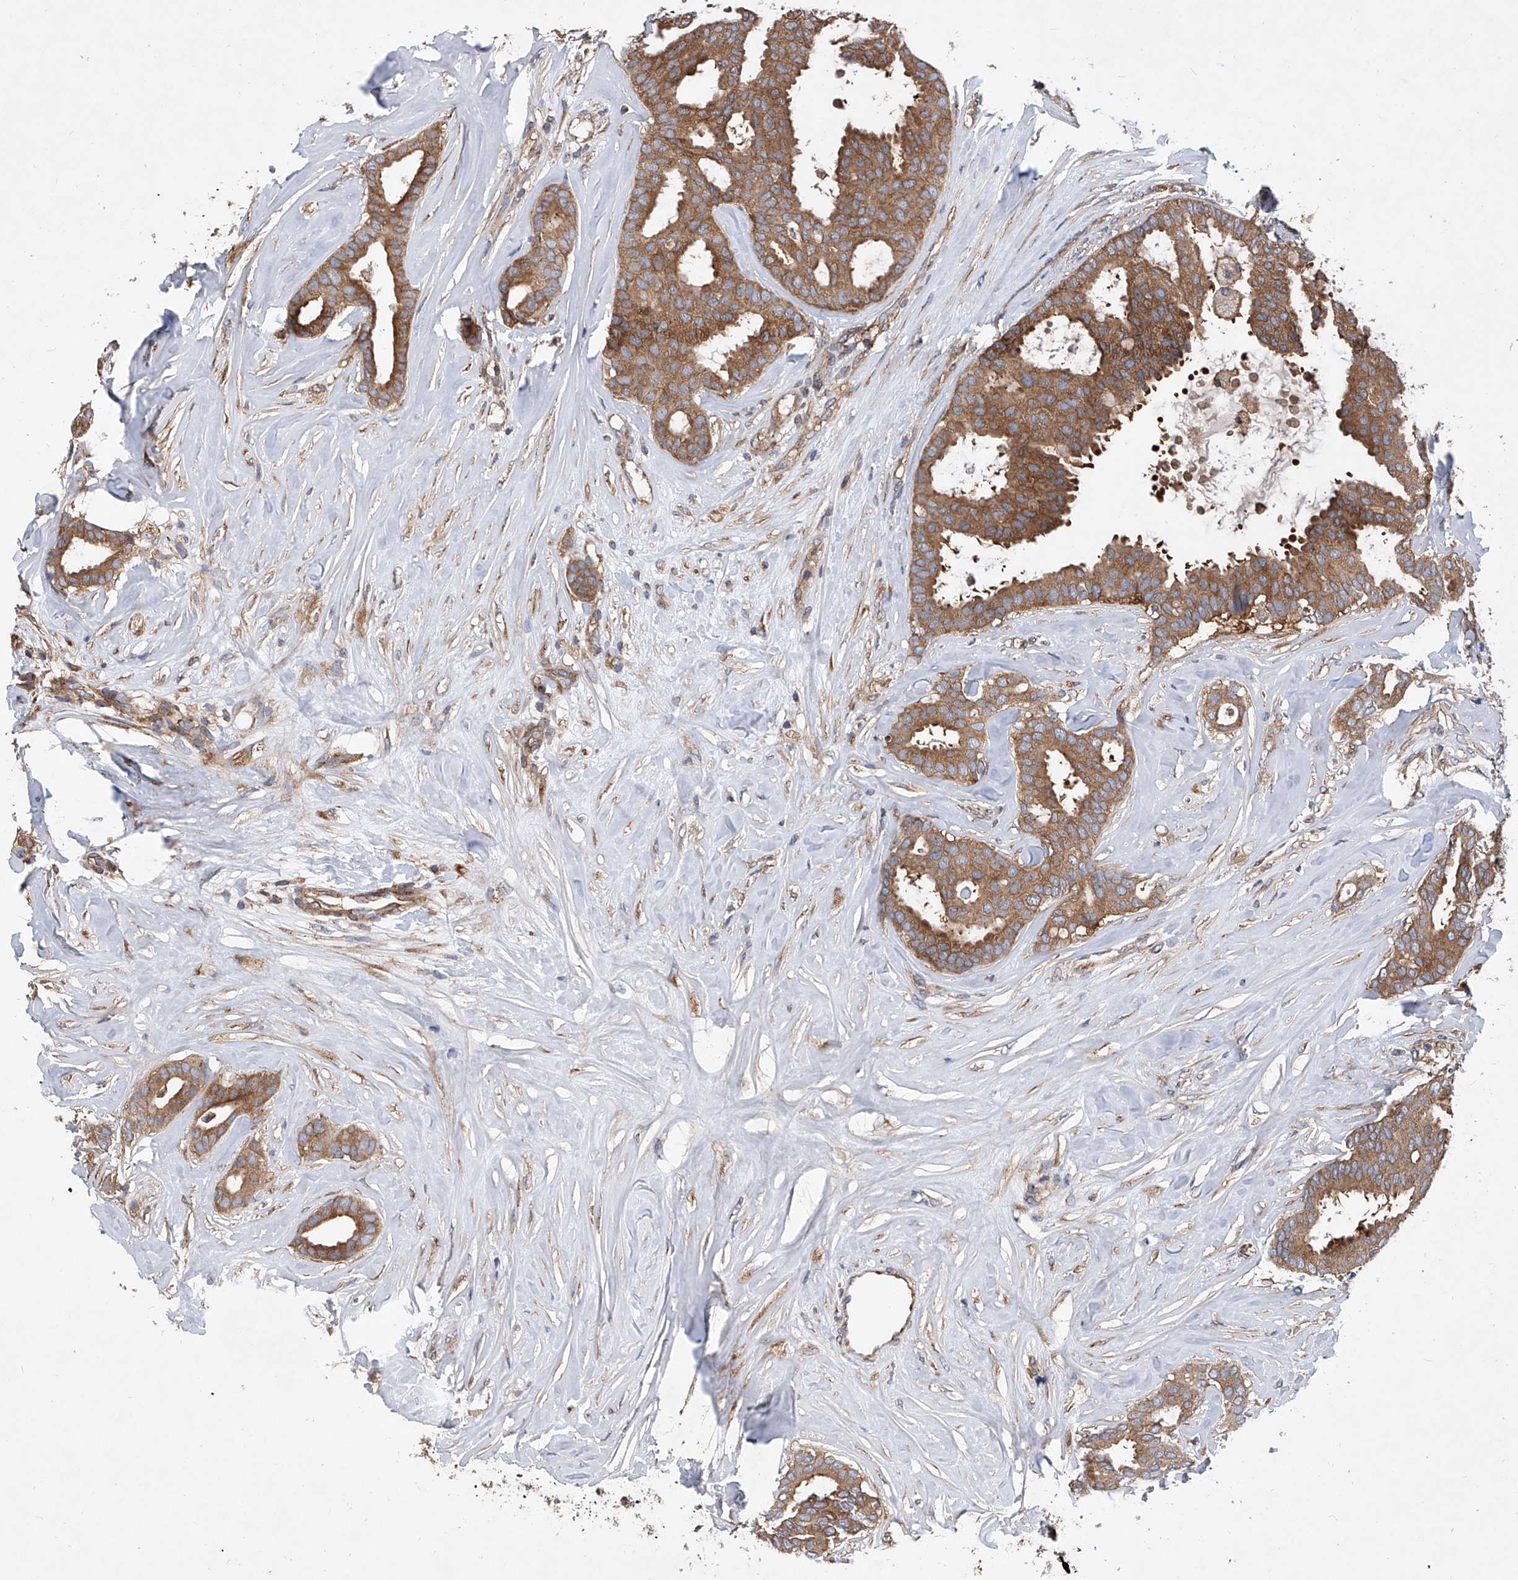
{"staining": {"intensity": "moderate", "quantity": ">75%", "location": "cytoplasmic/membranous"}, "tissue": "breast cancer", "cell_type": "Tumor cells", "image_type": "cancer", "snomed": [{"axis": "morphology", "description": "Duct carcinoma"}, {"axis": "topography", "description": "Breast"}], "caption": "Immunohistochemistry micrograph of neoplastic tissue: breast intraductal carcinoma stained using IHC displays medium levels of moderate protein expression localized specifically in the cytoplasmic/membranous of tumor cells, appearing as a cytoplasmic/membranous brown color.", "gene": "CFAP410", "patient": {"sex": "female", "age": 75}}